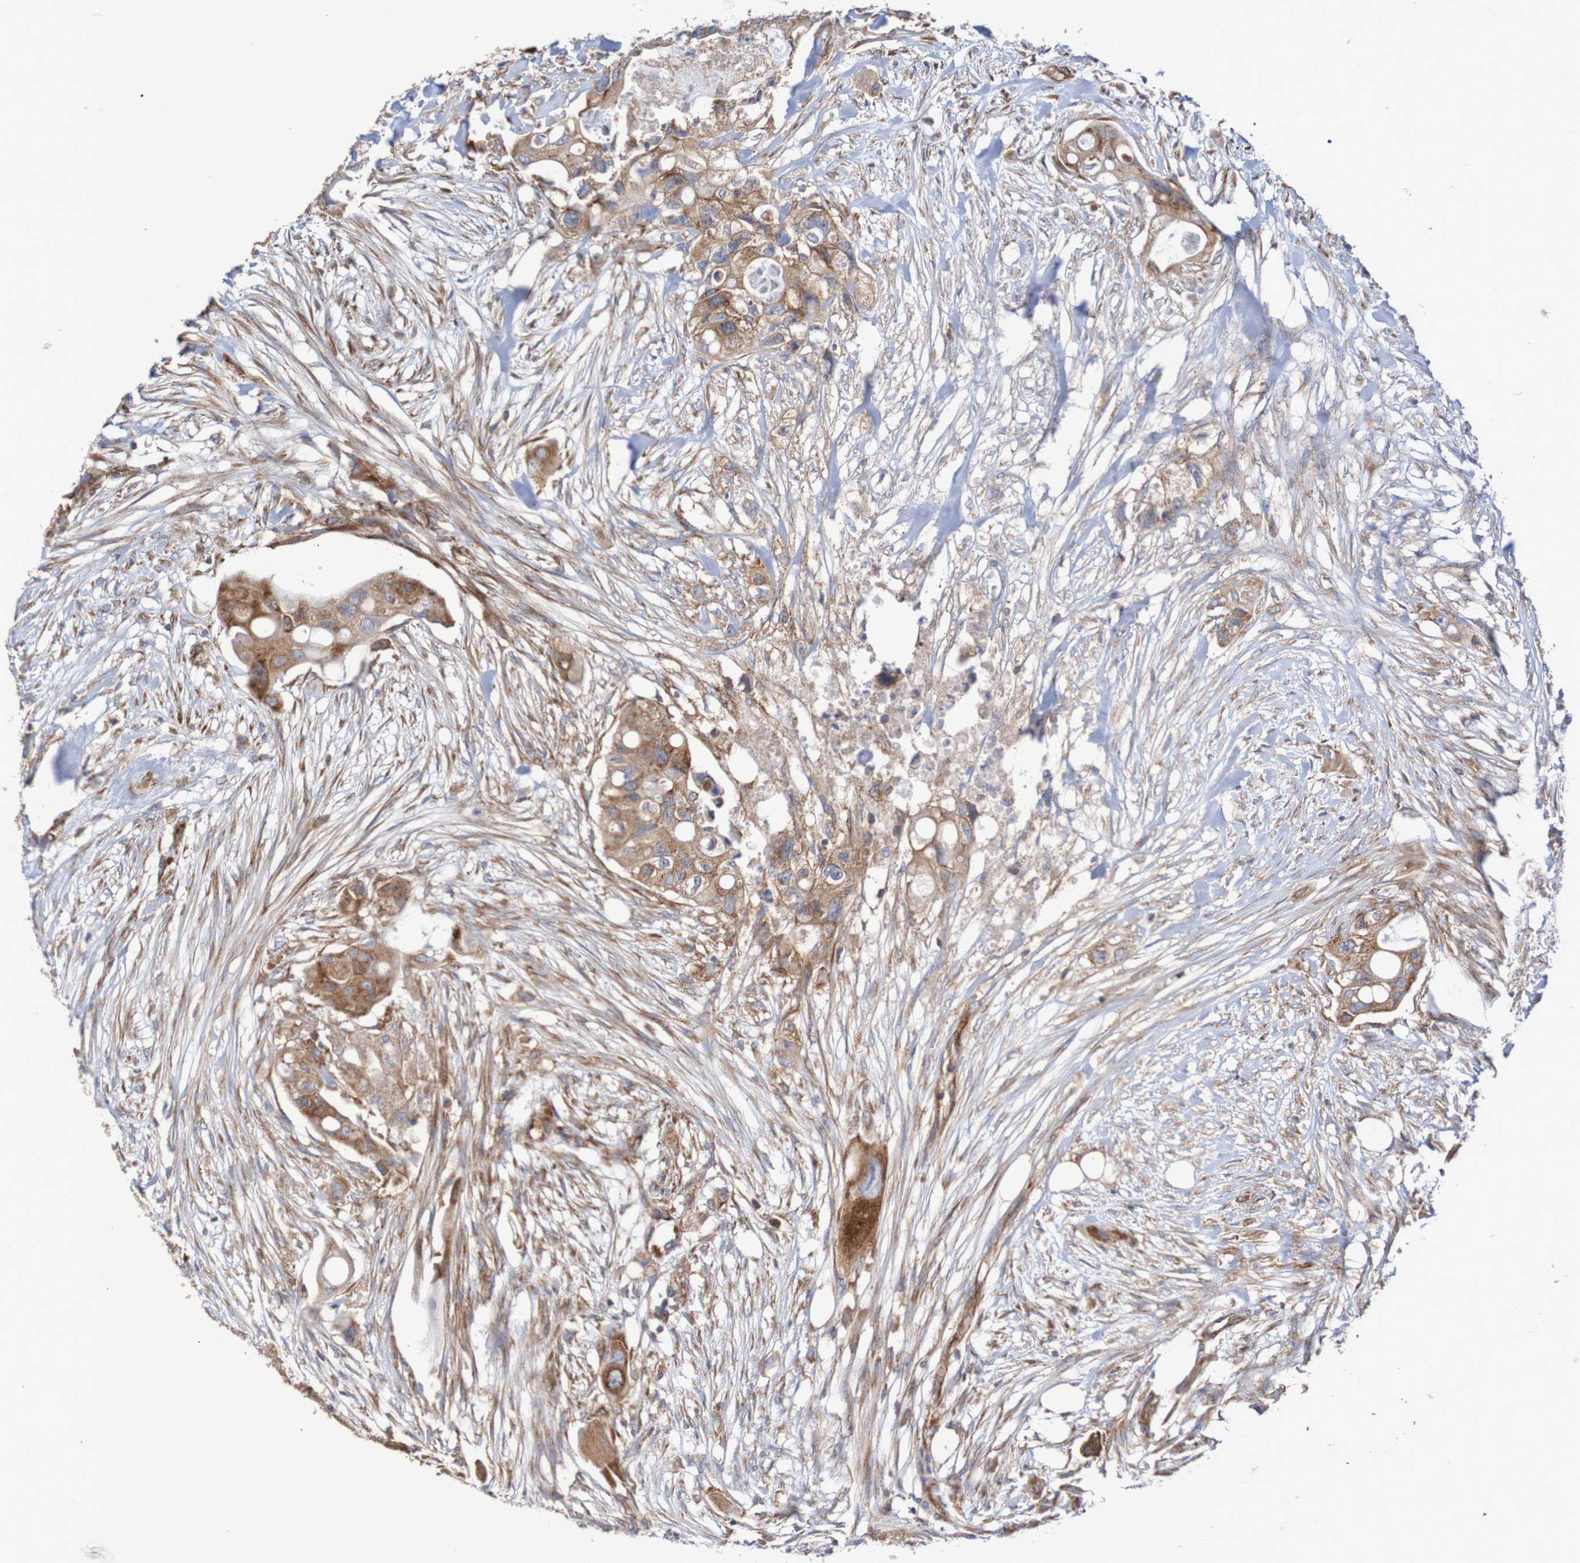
{"staining": {"intensity": "moderate", "quantity": ">75%", "location": "cytoplasmic/membranous"}, "tissue": "colorectal cancer", "cell_type": "Tumor cells", "image_type": "cancer", "snomed": [{"axis": "morphology", "description": "Adenocarcinoma, NOS"}, {"axis": "topography", "description": "Colon"}], "caption": "Protein analysis of adenocarcinoma (colorectal) tissue shows moderate cytoplasmic/membranous staining in about >75% of tumor cells.", "gene": "FXR2", "patient": {"sex": "female", "age": 57}}